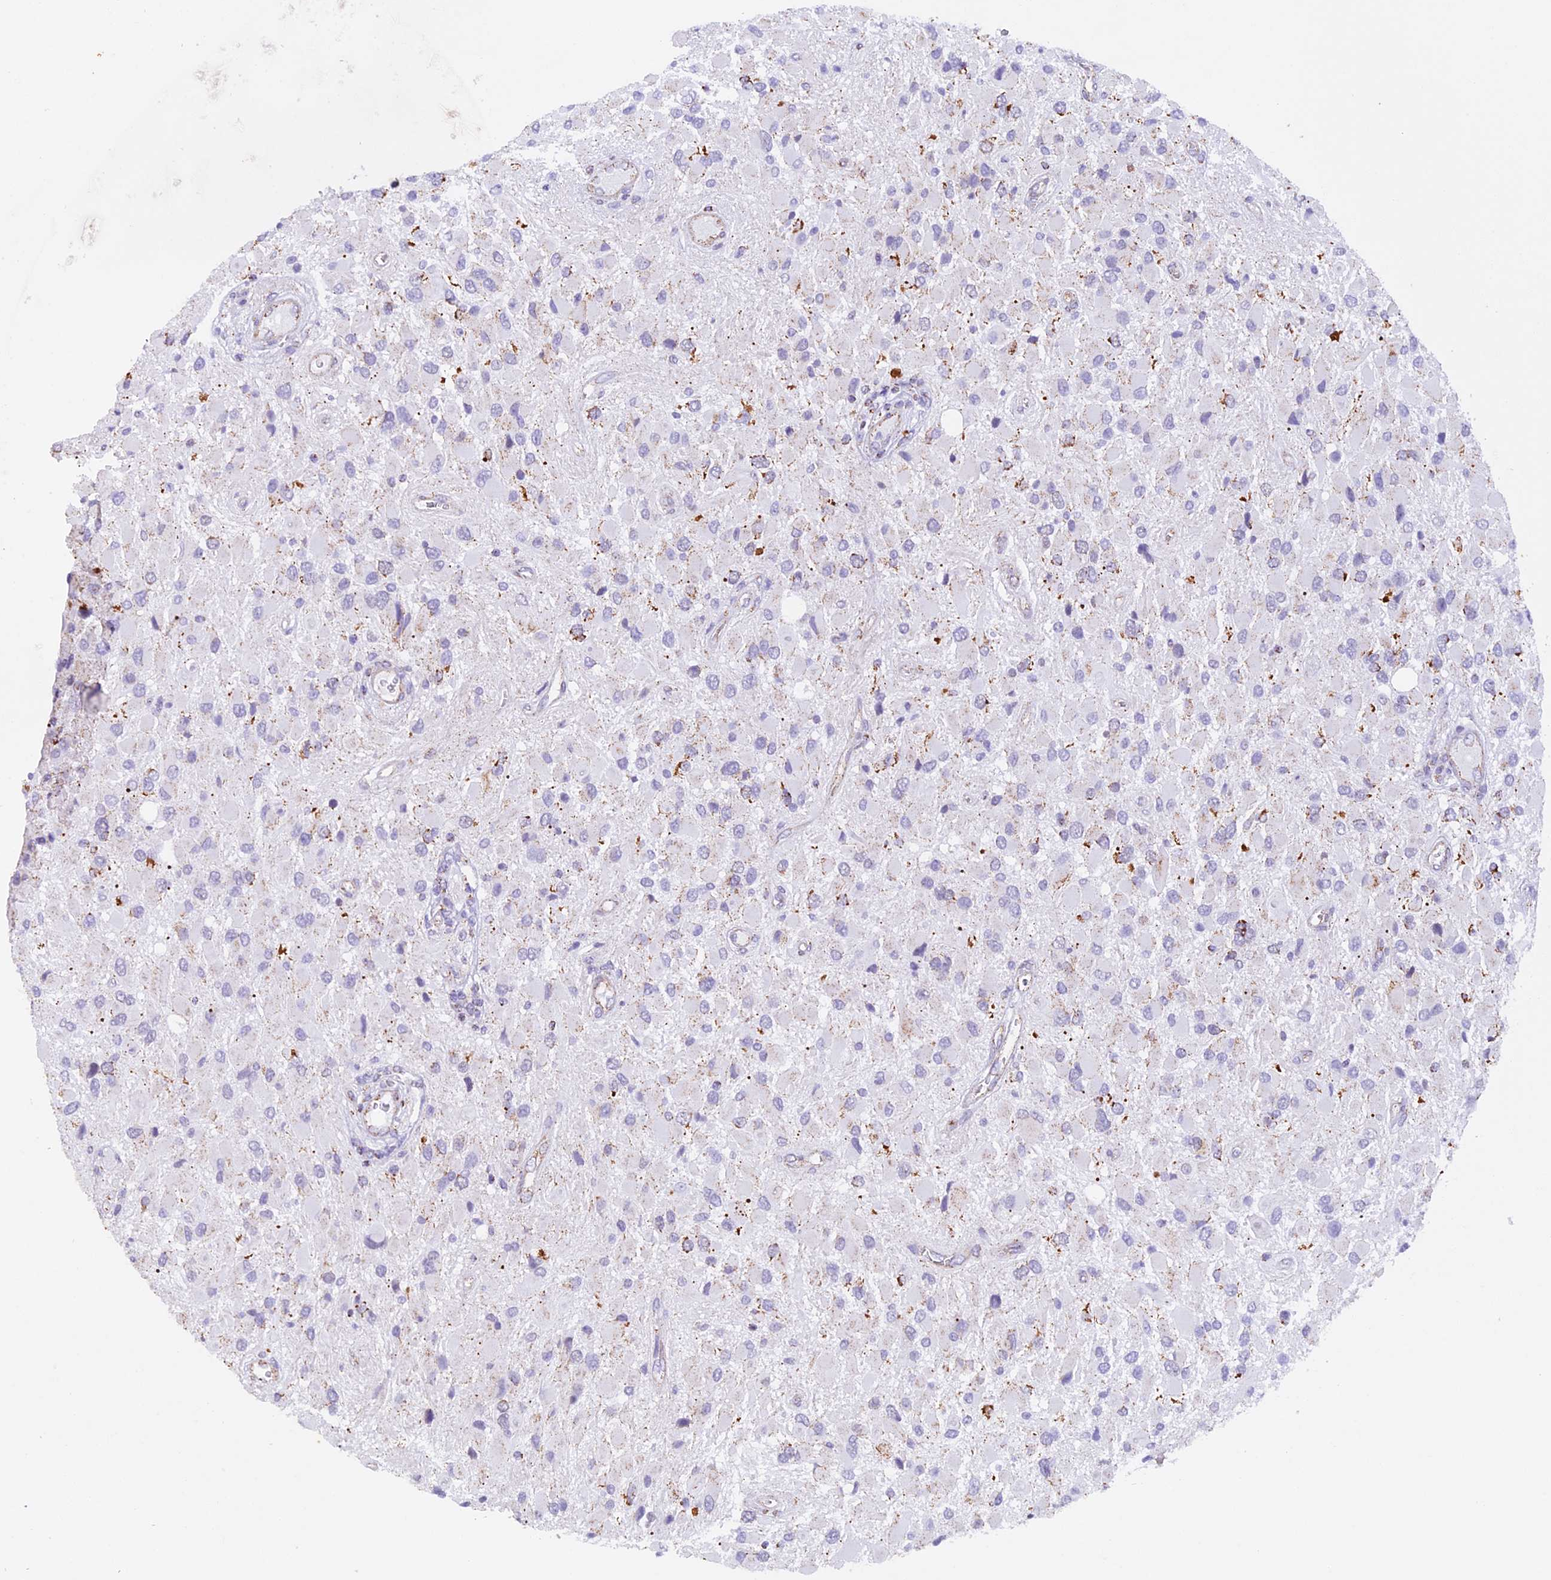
{"staining": {"intensity": "moderate", "quantity": "<25%", "location": "cytoplasmic/membranous"}, "tissue": "glioma", "cell_type": "Tumor cells", "image_type": "cancer", "snomed": [{"axis": "morphology", "description": "Glioma, malignant, High grade"}, {"axis": "topography", "description": "Brain"}], "caption": "Protein expression analysis of glioma shows moderate cytoplasmic/membranous positivity in approximately <25% of tumor cells. The staining was performed using DAB (3,3'-diaminobenzidine) to visualize the protein expression in brown, while the nuclei were stained in blue with hematoxylin (Magnification: 20x).", "gene": "TFAM", "patient": {"sex": "male", "age": 53}}